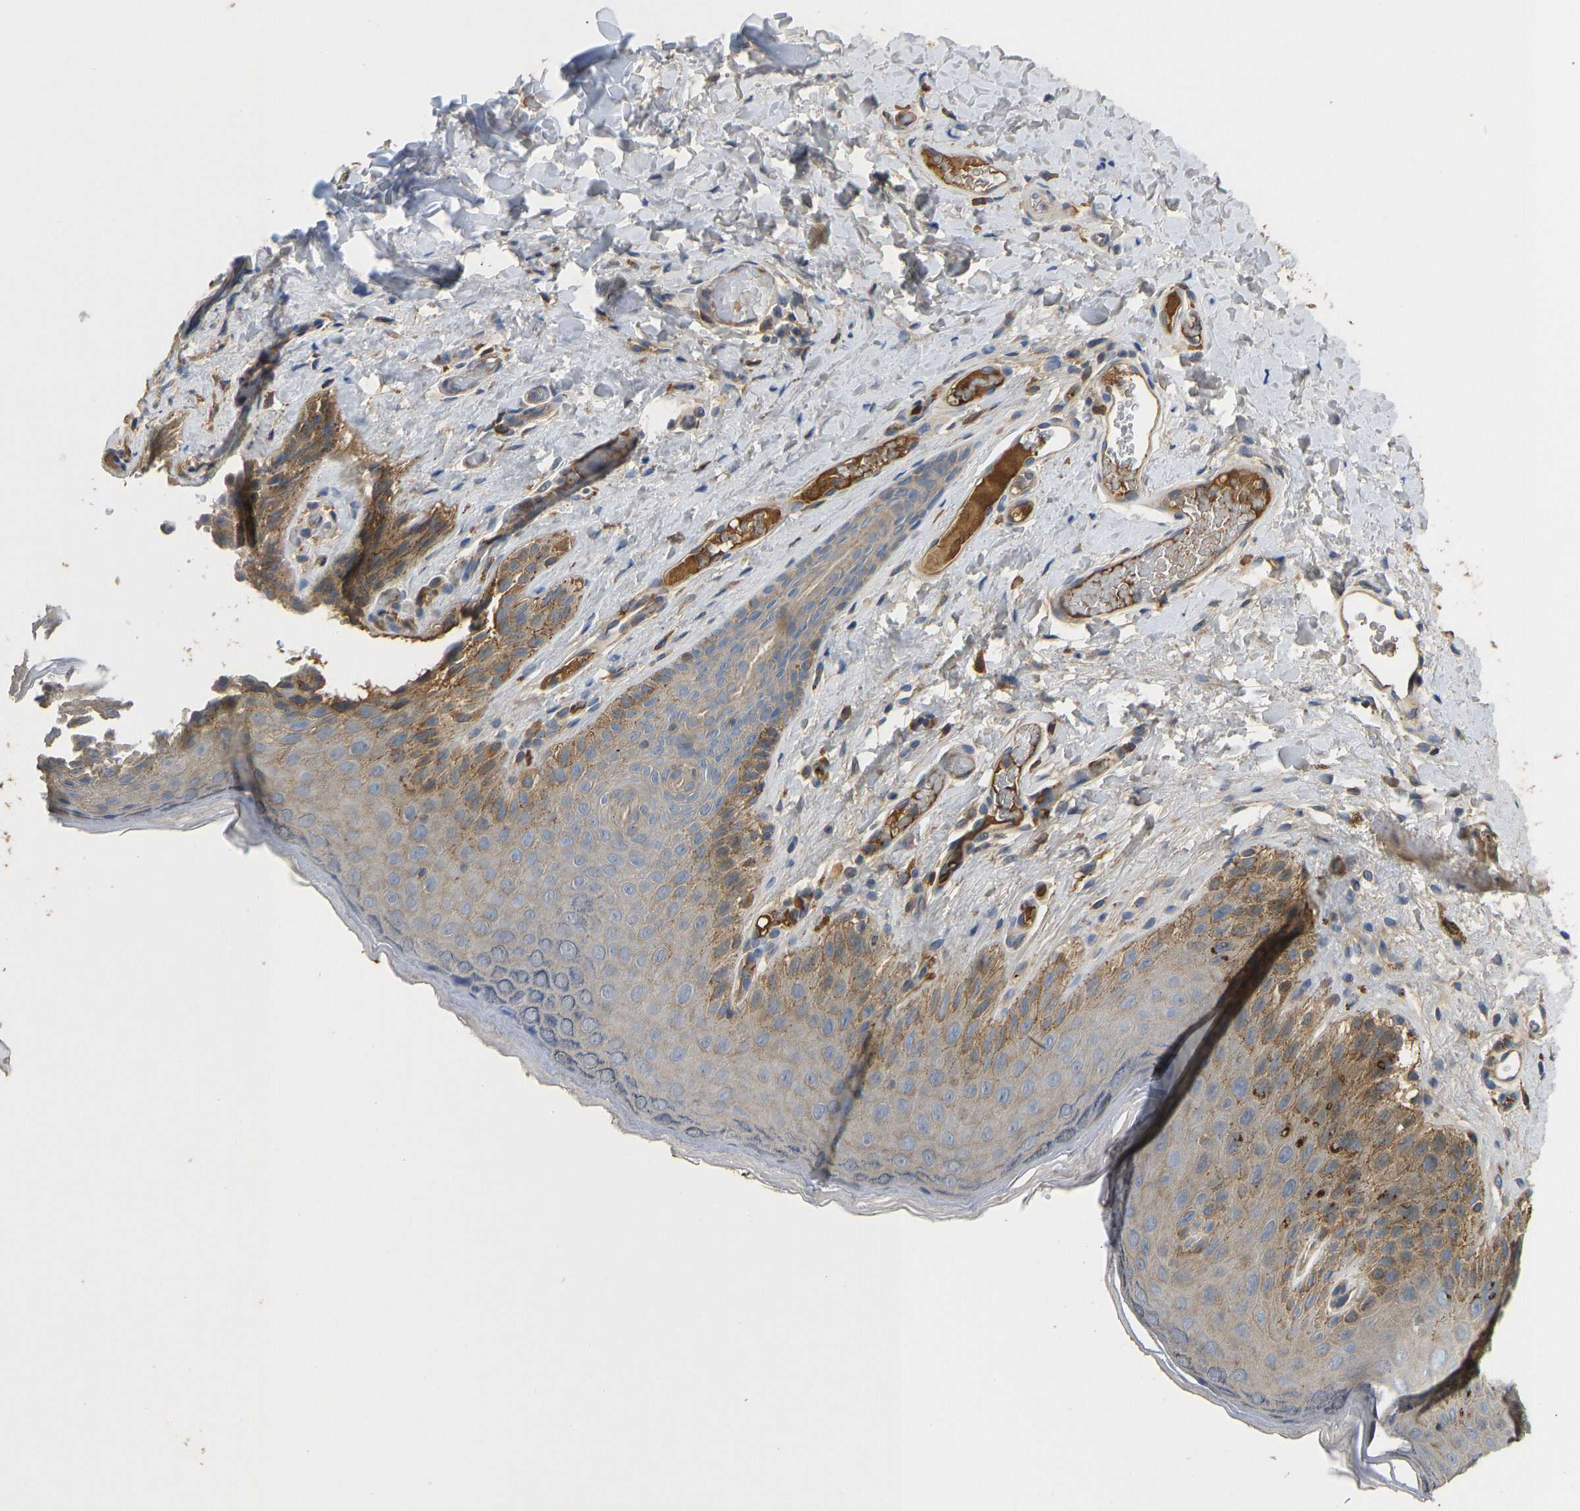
{"staining": {"intensity": "moderate", "quantity": "25%-75%", "location": "cytoplasmic/membranous"}, "tissue": "skin", "cell_type": "Epidermal cells", "image_type": "normal", "snomed": [{"axis": "morphology", "description": "Normal tissue, NOS"}, {"axis": "topography", "description": "Anal"}], "caption": "A brown stain shows moderate cytoplasmic/membranous expression of a protein in epidermal cells of benign human skin. (brown staining indicates protein expression, while blue staining denotes nuclei).", "gene": "VCPKMT", "patient": {"sex": "male", "age": 44}}